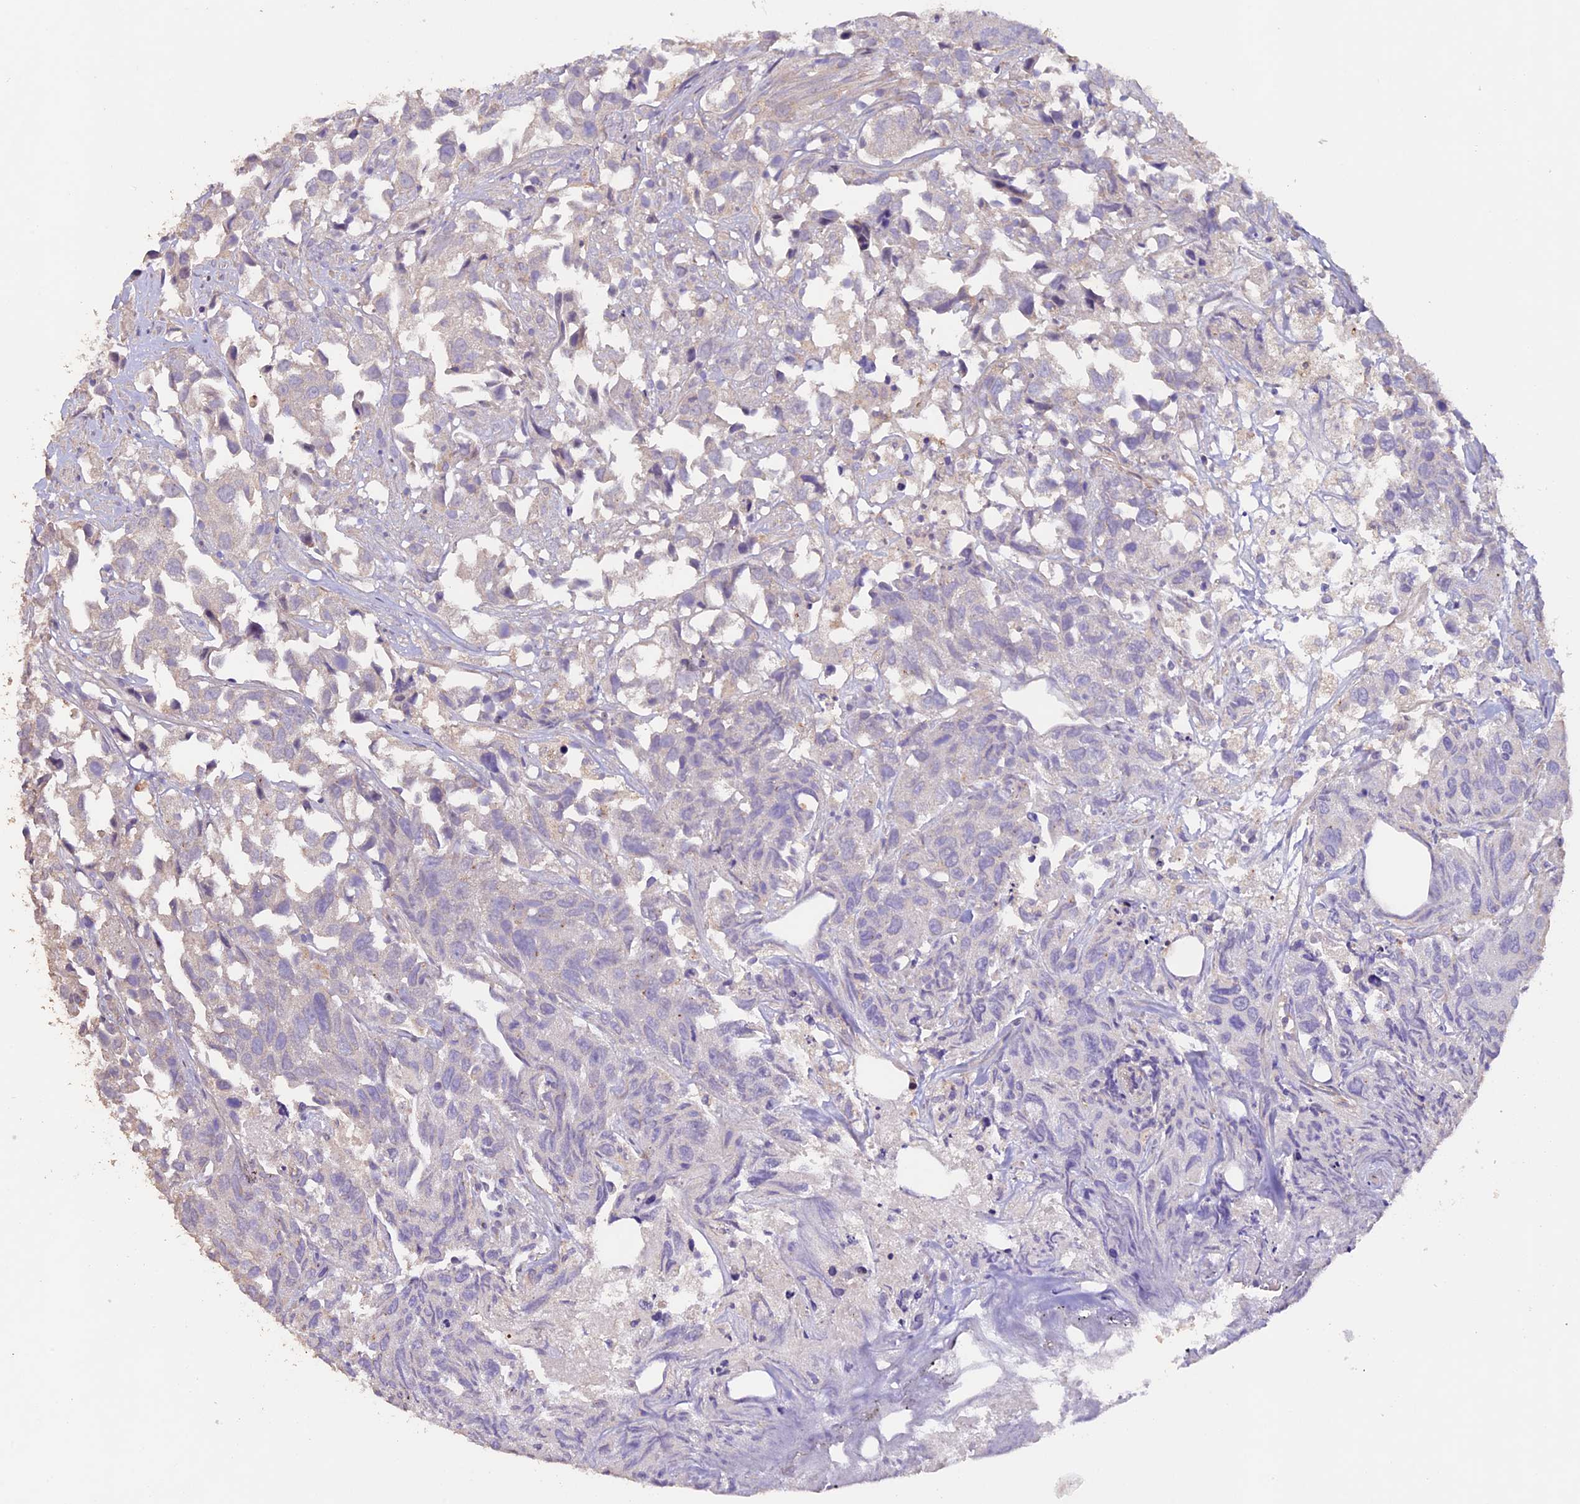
{"staining": {"intensity": "negative", "quantity": "none", "location": "none"}, "tissue": "urothelial cancer", "cell_type": "Tumor cells", "image_type": "cancer", "snomed": [{"axis": "morphology", "description": "Urothelial carcinoma, High grade"}, {"axis": "topography", "description": "Urinary bladder"}], "caption": "IHC micrograph of urothelial cancer stained for a protein (brown), which displays no positivity in tumor cells.", "gene": "GNB5", "patient": {"sex": "female", "age": 75}}